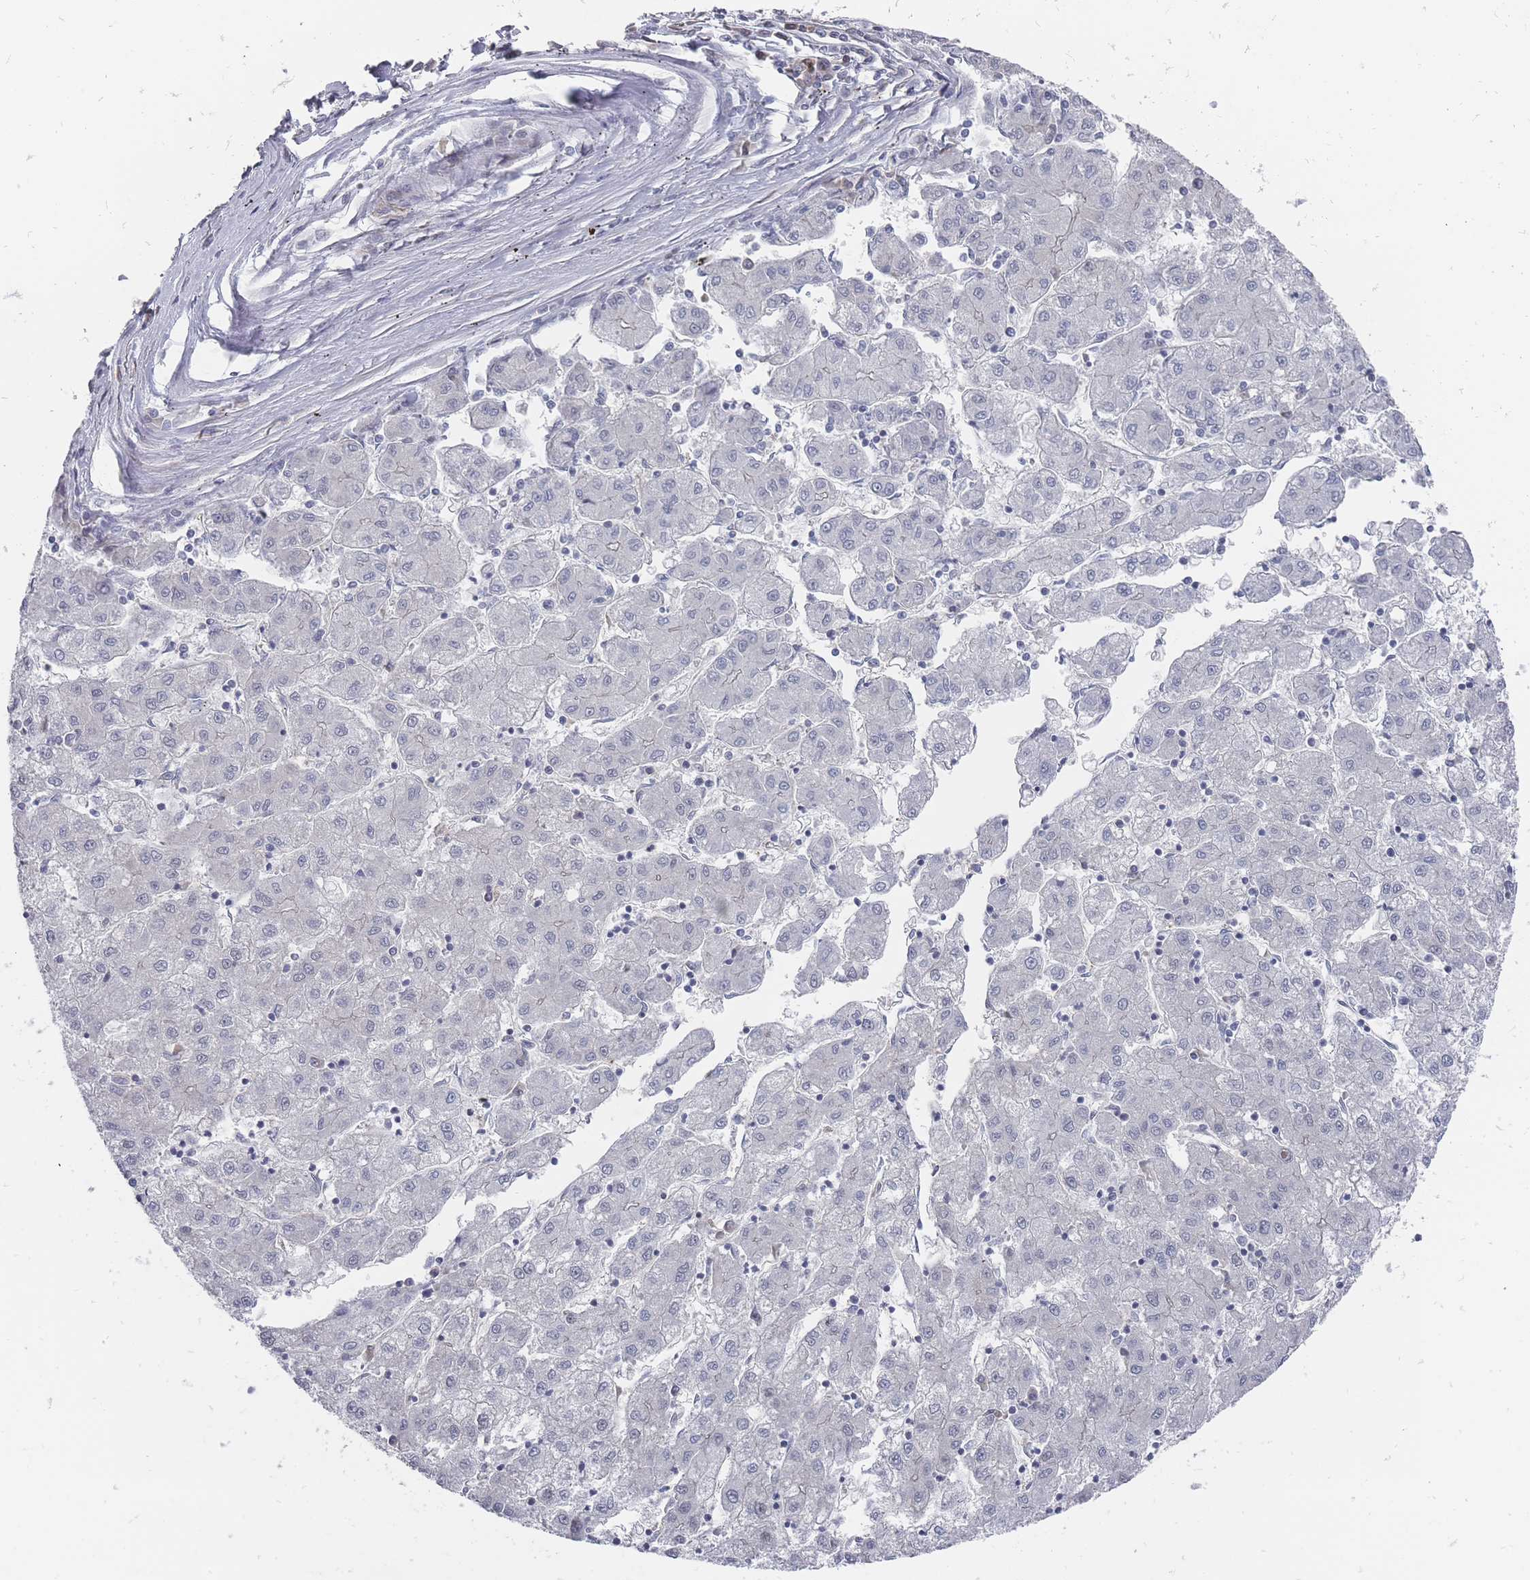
{"staining": {"intensity": "negative", "quantity": "none", "location": "none"}, "tissue": "liver cancer", "cell_type": "Tumor cells", "image_type": "cancer", "snomed": [{"axis": "morphology", "description": "Carcinoma, Hepatocellular, NOS"}, {"axis": "topography", "description": "Liver"}], "caption": "The immunohistochemistry (IHC) micrograph has no significant staining in tumor cells of liver cancer tissue. Nuclei are stained in blue.", "gene": "NKD1", "patient": {"sex": "male", "age": 72}}